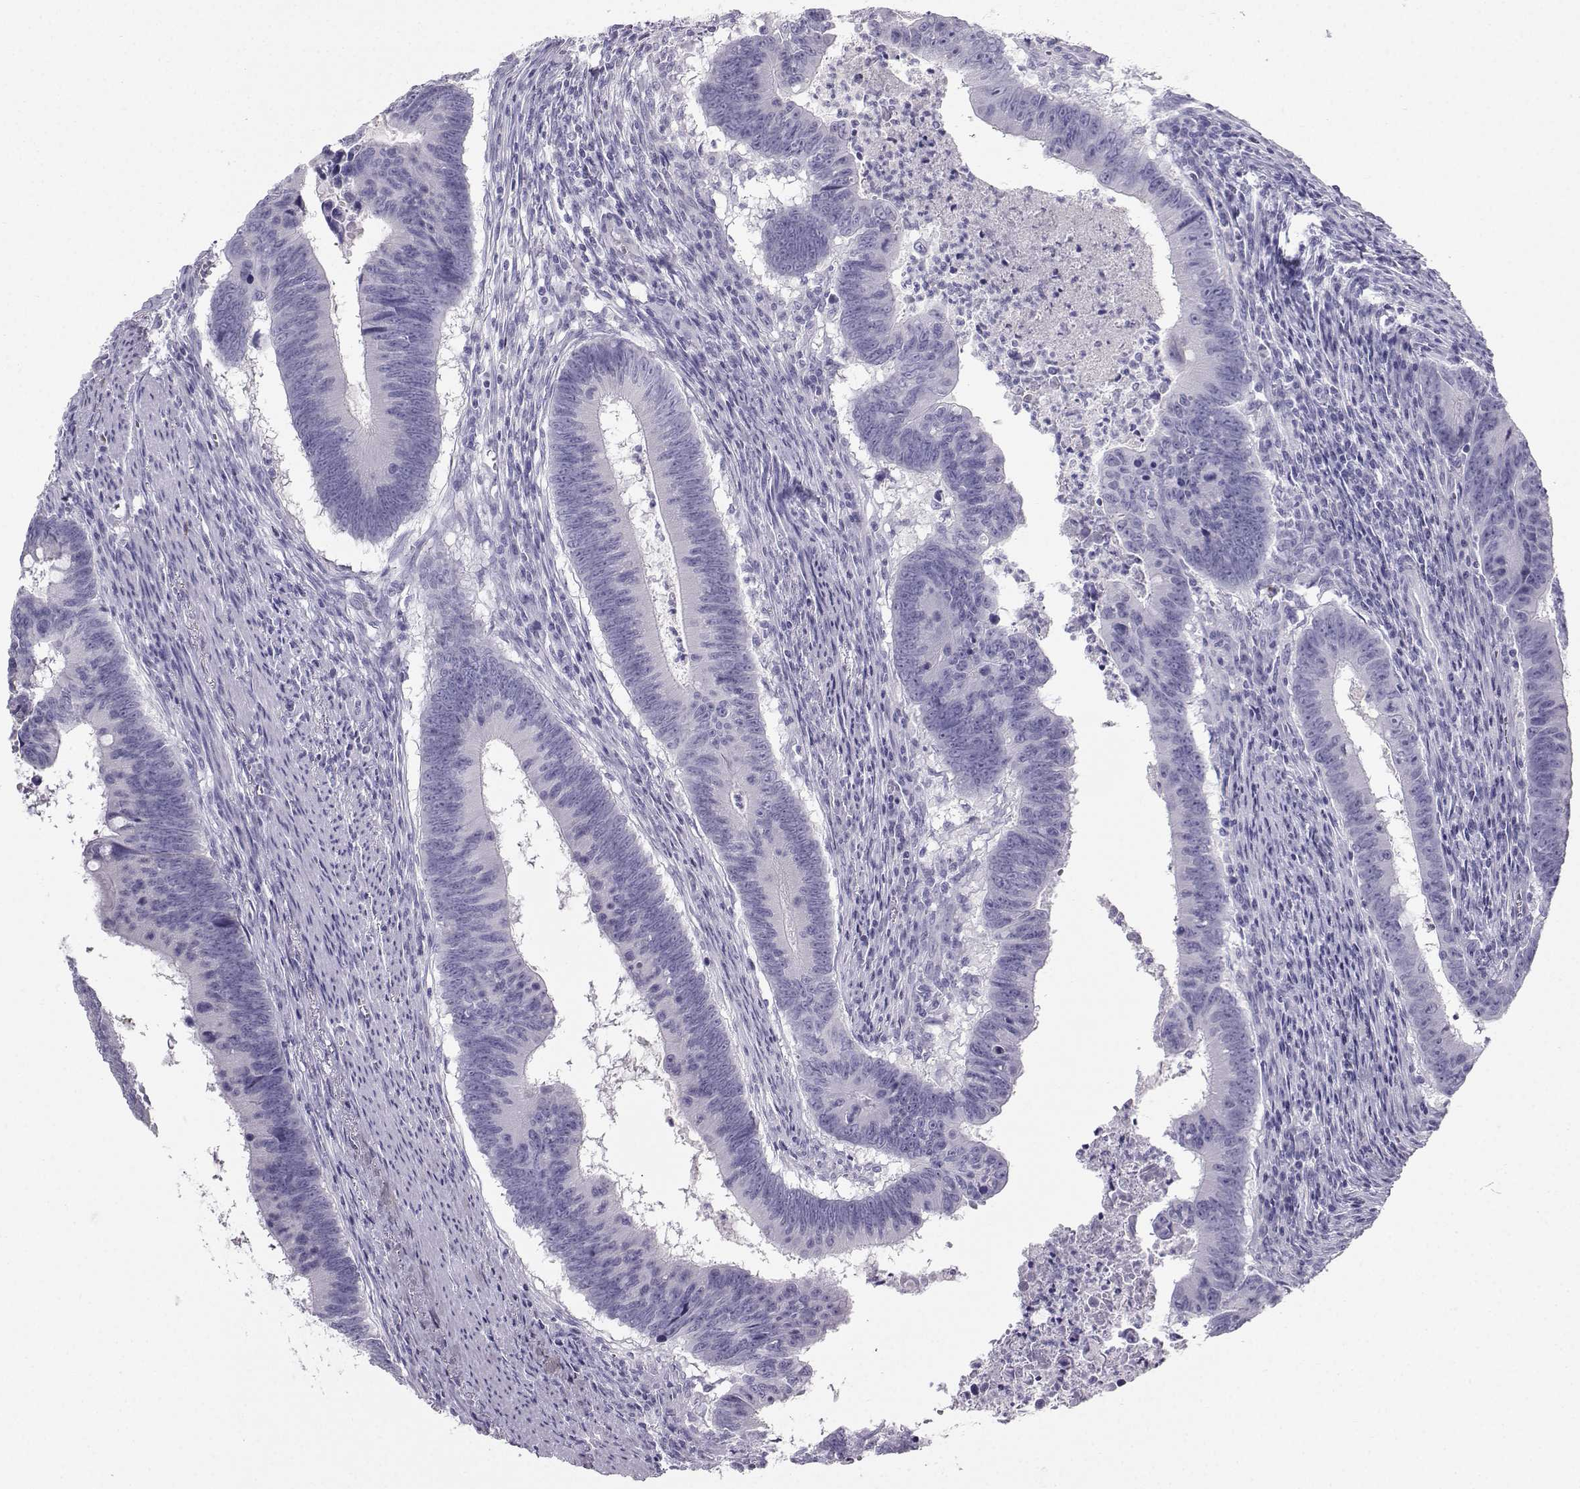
{"staining": {"intensity": "negative", "quantity": "none", "location": "none"}, "tissue": "colorectal cancer", "cell_type": "Tumor cells", "image_type": "cancer", "snomed": [{"axis": "morphology", "description": "Adenocarcinoma, NOS"}, {"axis": "topography", "description": "Colon"}], "caption": "Tumor cells show no significant protein staining in colorectal cancer (adenocarcinoma).", "gene": "IQCD", "patient": {"sex": "female", "age": 87}}